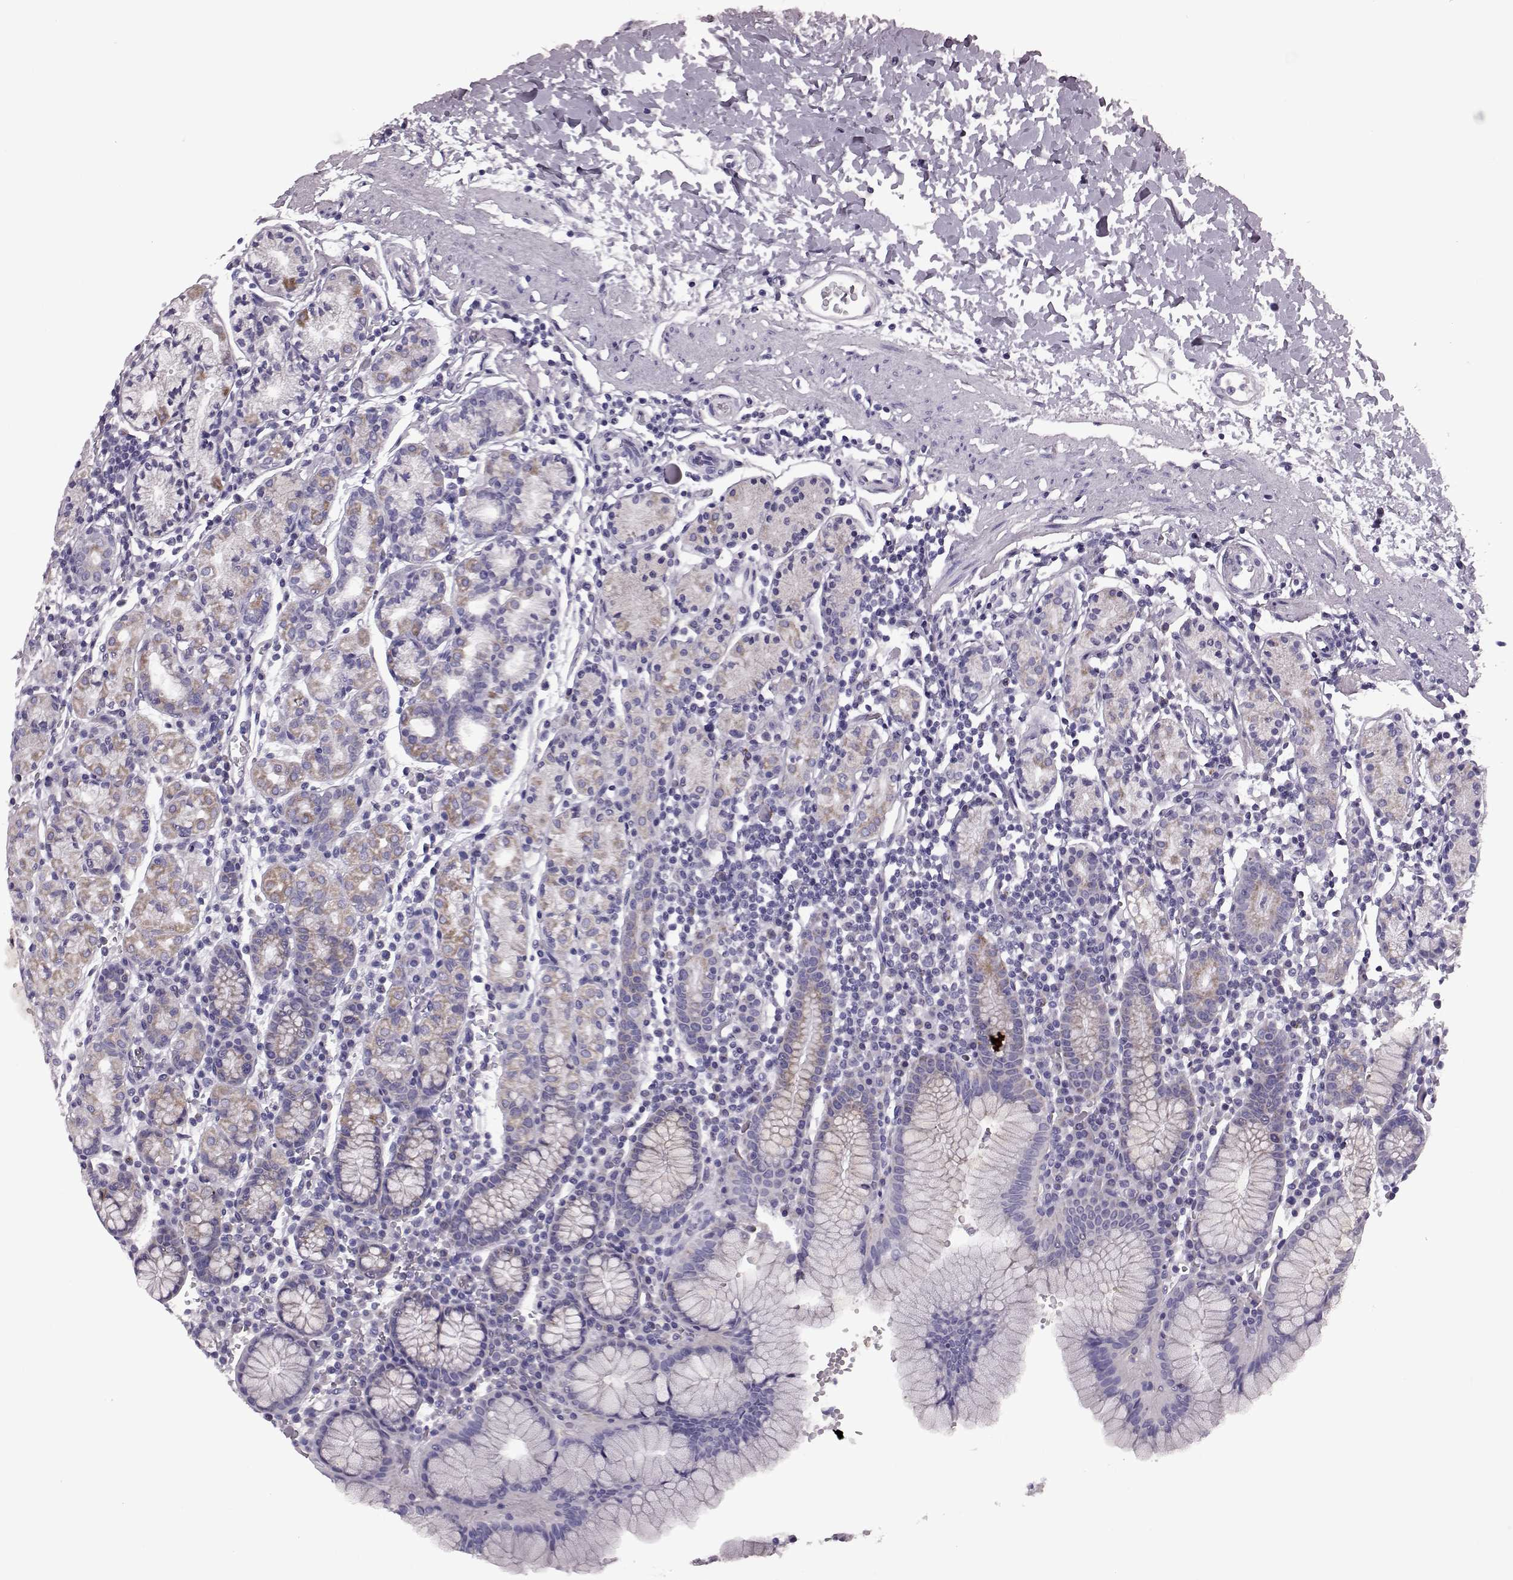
{"staining": {"intensity": "weak", "quantity": "<25%", "location": "cytoplasmic/membranous"}, "tissue": "stomach", "cell_type": "Glandular cells", "image_type": "normal", "snomed": [{"axis": "morphology", "description": "Normal tissue, NOS"}, {"axis": "topography", "description": "Stomach, upper"}, {"axis": "topography", "description": "Stomach"}], "caption": "This is an immunohistochemistry histopathology image of normal human stomach. There is no expression in glandular cells.", "gene": "RIMS2", "patient": {"sex": "male", "age": 62}}